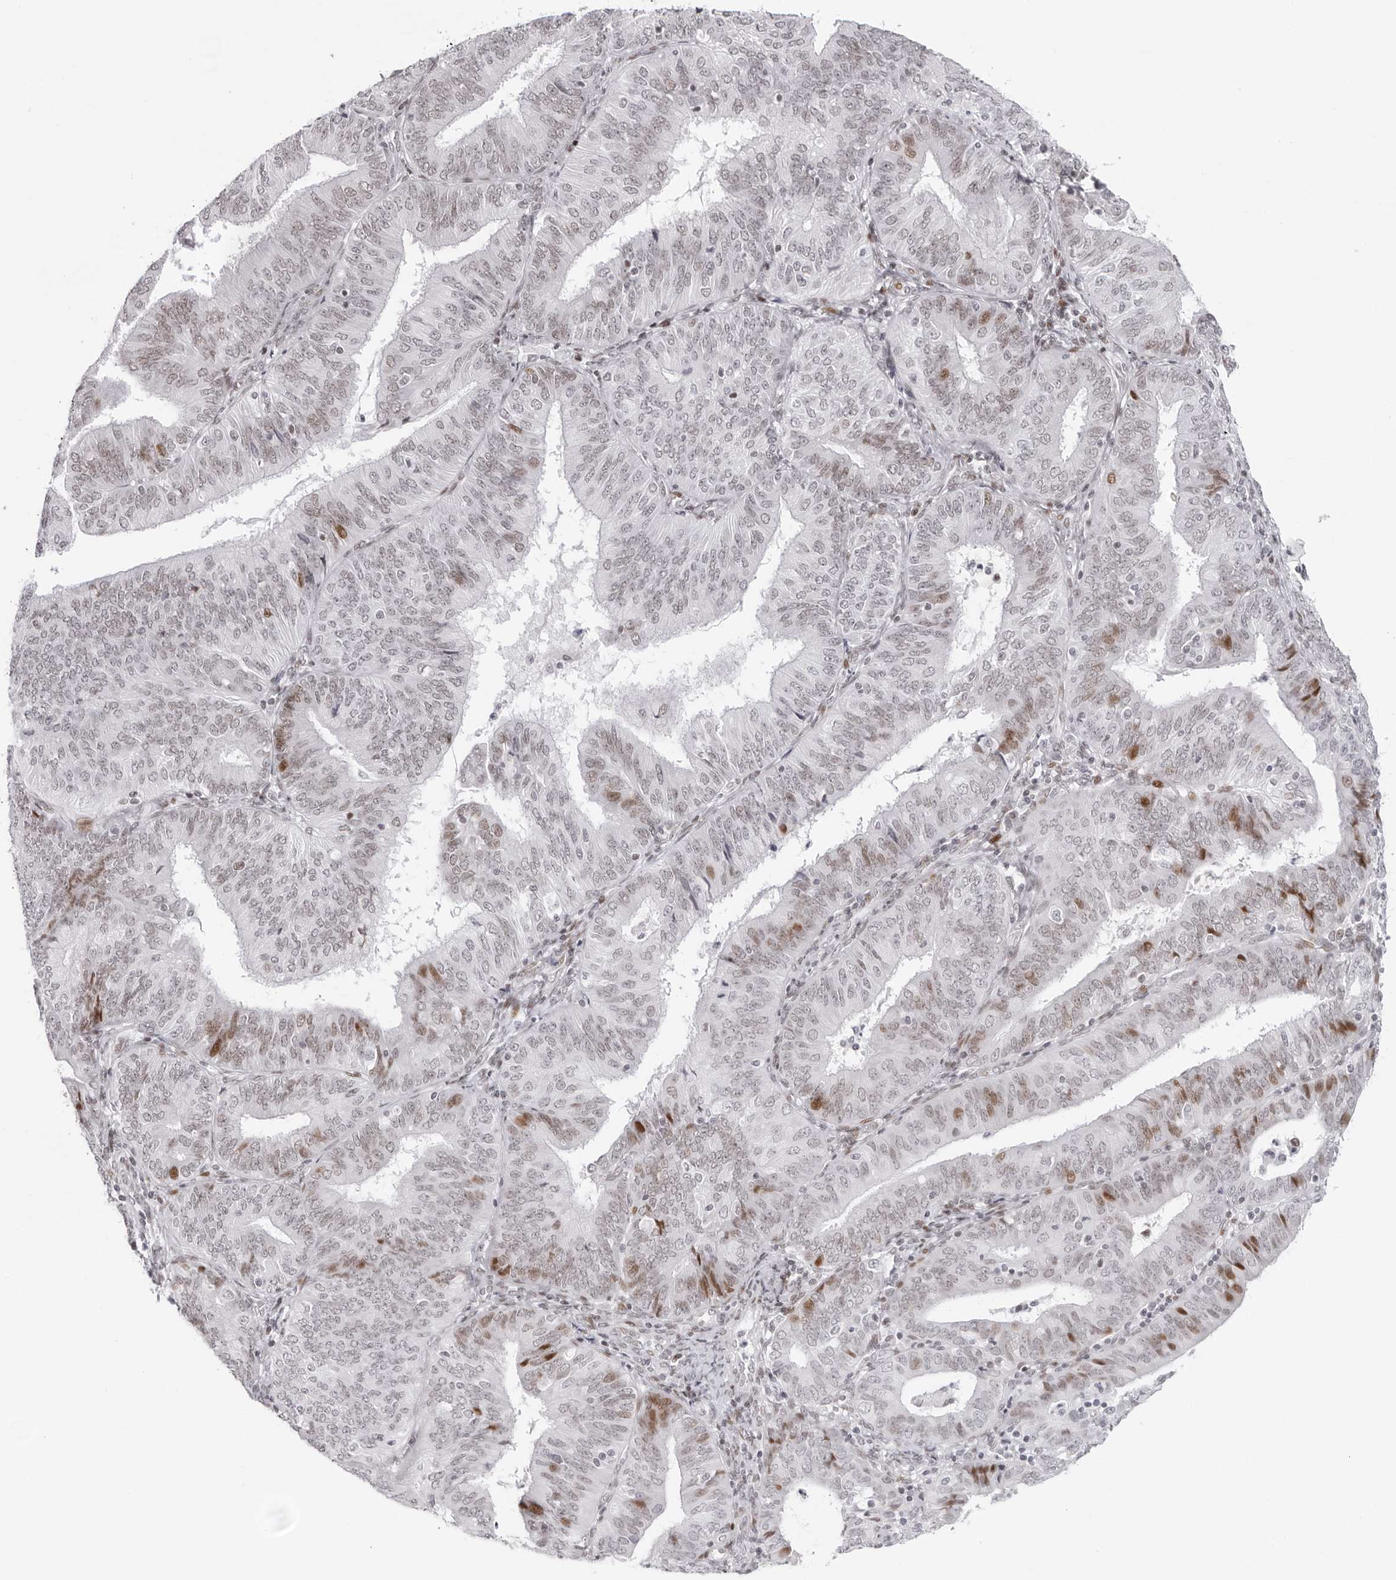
{"staining": {"intensity": "moderate", "quantity": "<25%", "location": "nuclear"}, "tissue": "endometrial cancer", "cell_type": "Tumor cells", "image_type": "cancer", "snomed": [{"axis": "morphology", "description": "Adenocarcinoma, NOS"}, {"axis": "topography", "description": "Endometrium"}], "caption": "High-magnification brightfield microscopy of adenocarcinoma (endometrial) stained with DAB (brown) and counterstained with hematoxylin (blue). tumor cells exhibit moderate nuclear positivity is identified in about<25% of cells.", "gene": "NTPCR", "patient": {"sex": "female", "age": 58}}